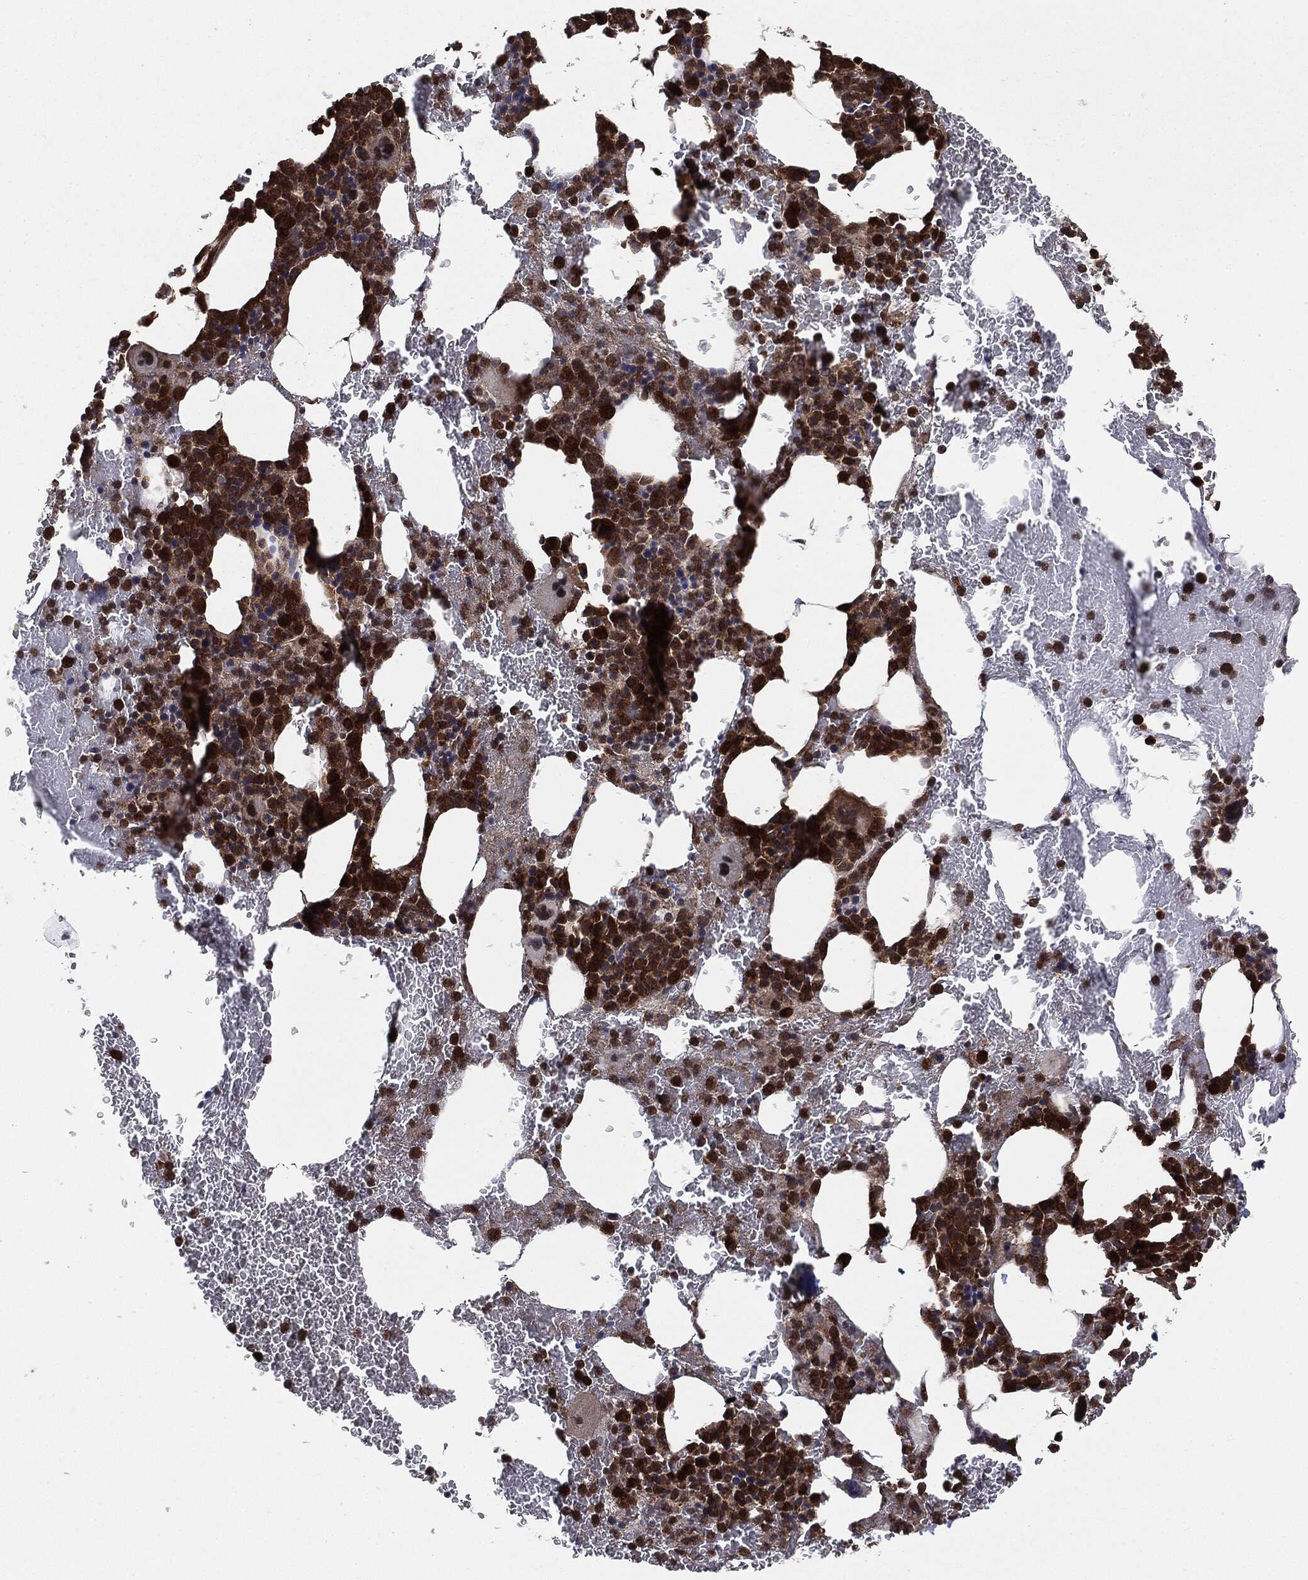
{"staining": {"intensity": "strong", "quantity": ">75%", "location": "cytoplasmic/membranous,nuclear"}, "tissue": "bone marrow", "cell_type": "Hematopoietic cells", "image_type": "normal", "snomed": [{"axis": "morphology", "description": "Normal tissue, NOS"}, {"axis": "topography", "description": "Bone marrow"}], "caption": "An IHC histopathology image of normal tissue is shown. Protein staining in brown labels strong cytoplasmic/membranous,nuclear positivity in bone marrow within hematopoietic cells.", "gene": "NME1", "patient": {"sex": "male", "age": 91}}